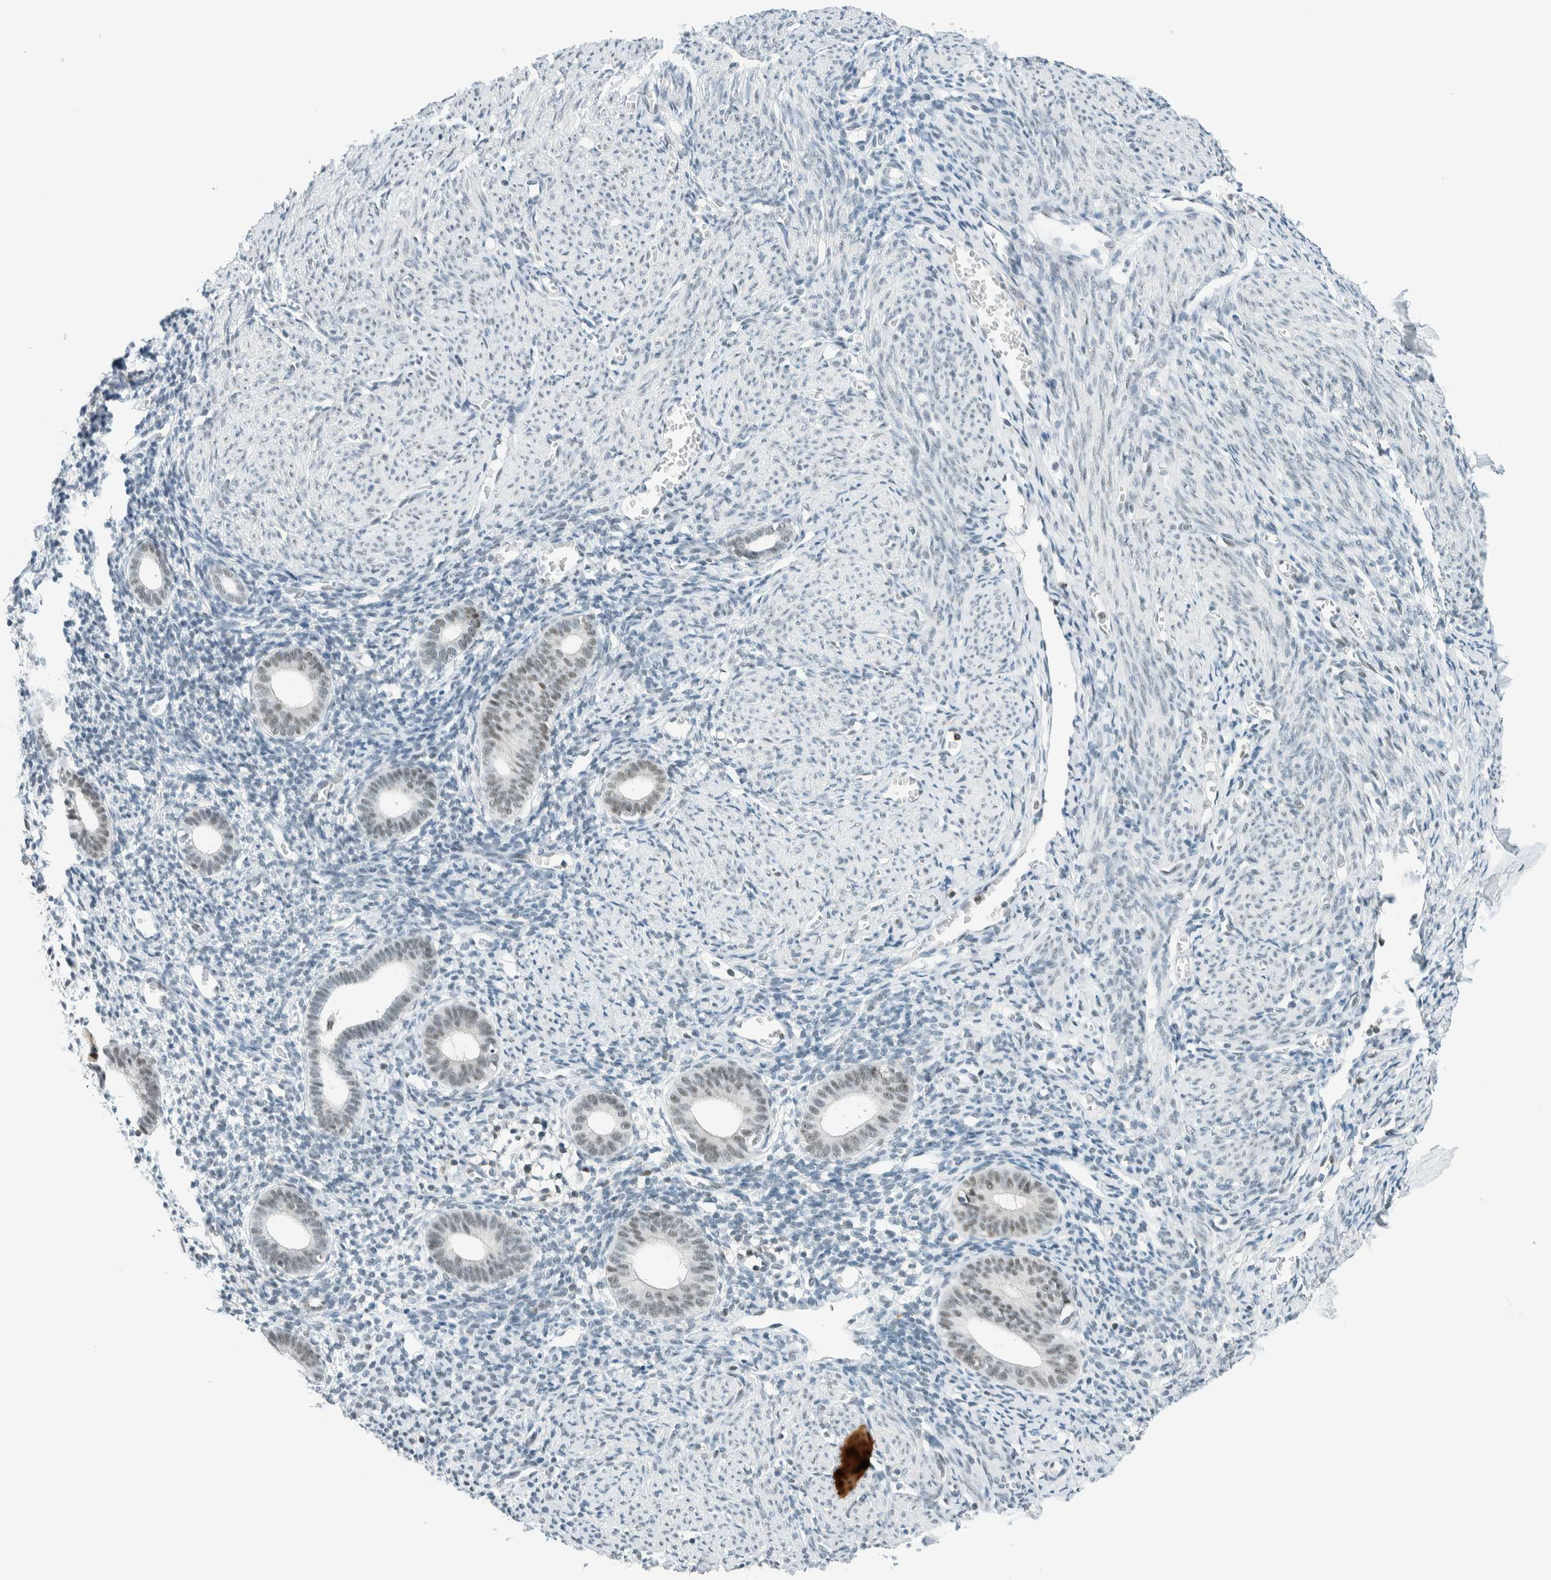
{"staining": {"intensity": "negative", "quantity": "none", "location": "none"}, "tissue": "endometrium", "cell_type": "Cells in endometrial stroma", "image_type": "normal", "snomed": [{"axis": "morphology", "description": "Normal tissue, NOS"}, {"axis": "morphology", "description": "Adenocarcinoma, NOS"}, {"axis": "topography", "description": "Endometrium"}], "caption": "DAB (3,3'-diaminobenzidine) immunohistochemical staining of benign endometrium shows no significant expression in cells in endometrial stroma.", "gene": "CYSRT1", "patient": {"sex": "female", "age": 57}}